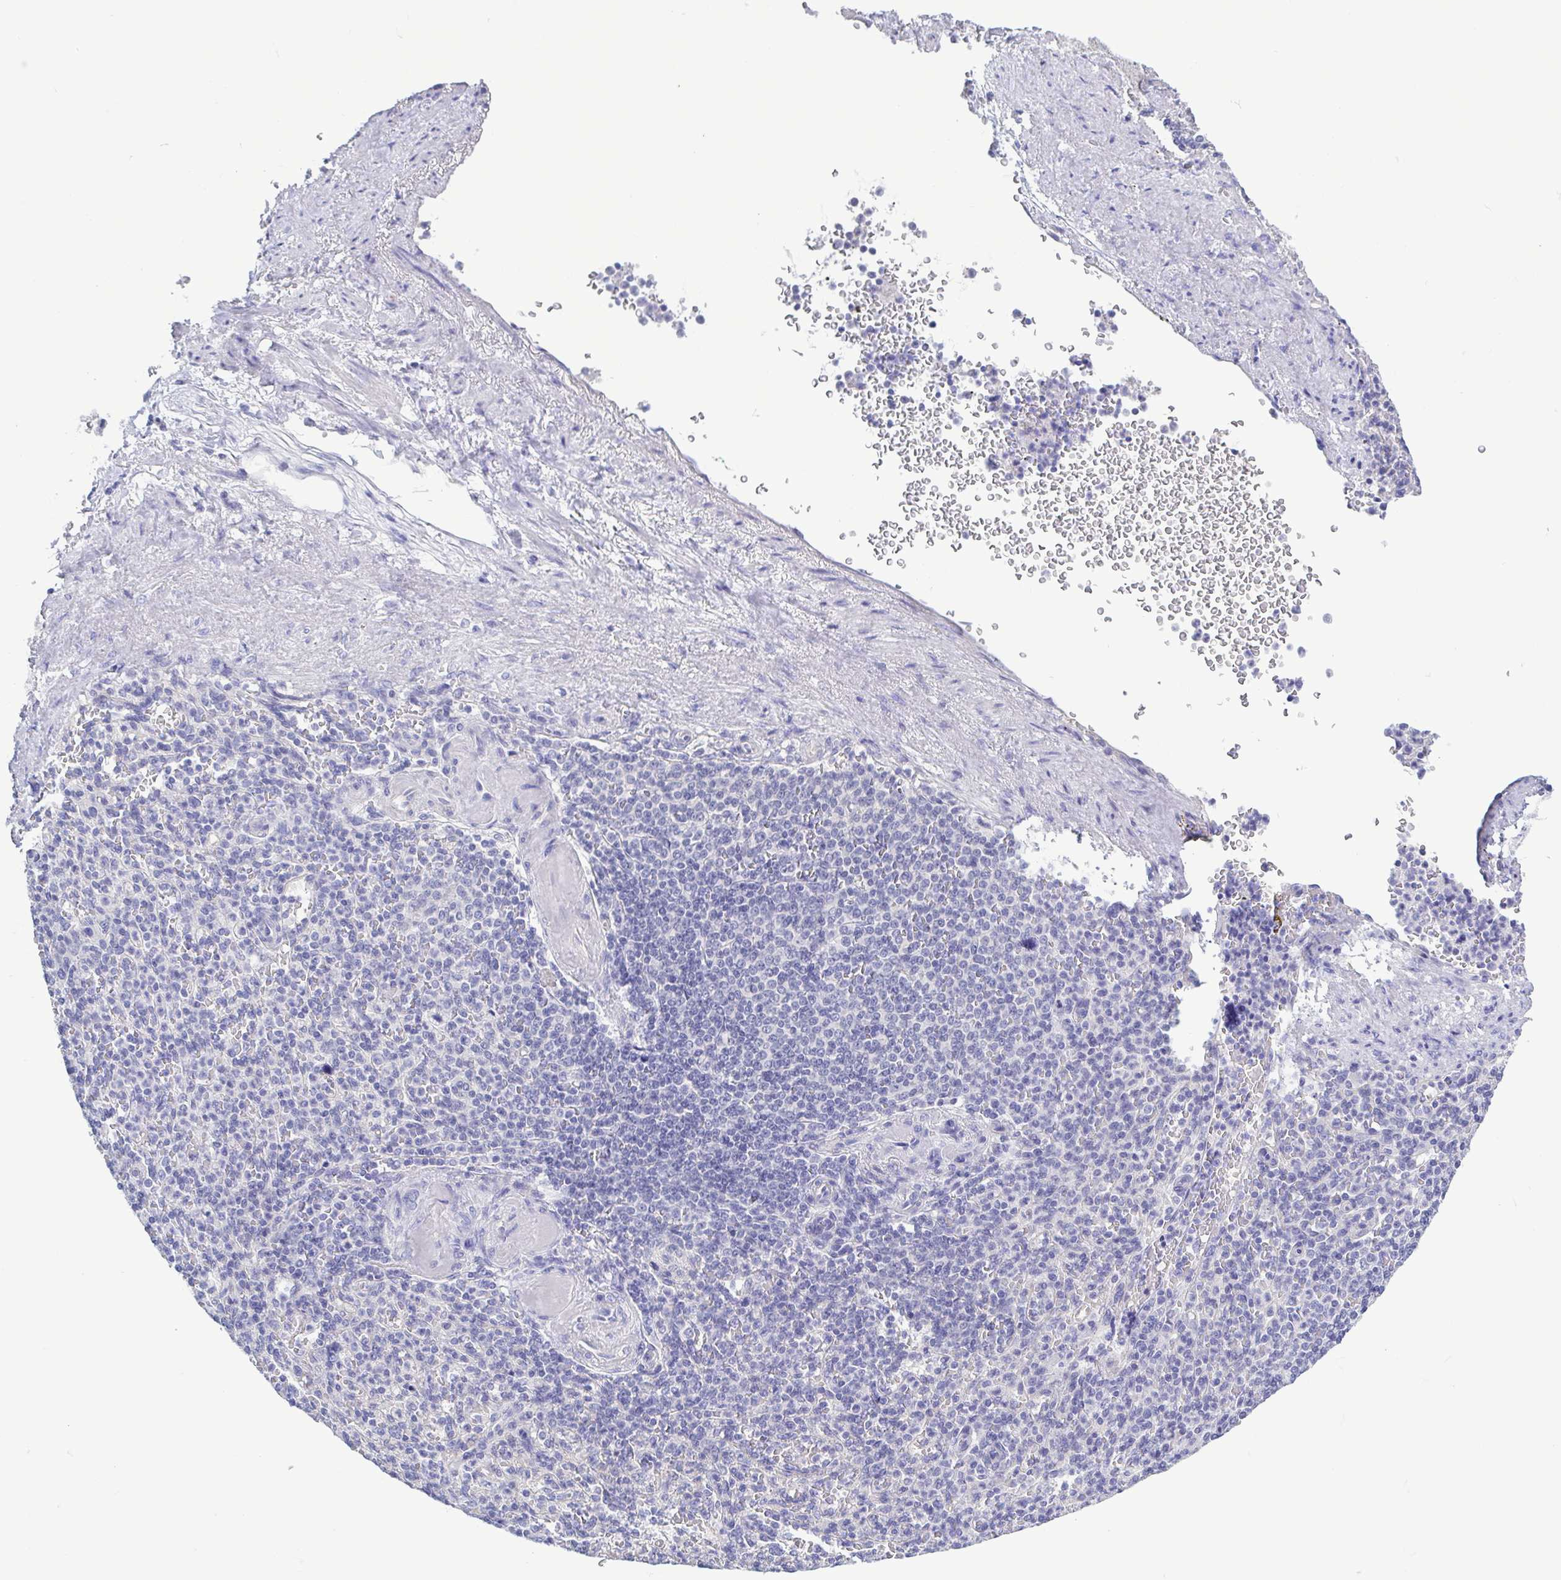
{"staining": {"intensity": "negative", "quantity": "none", "location": "none"}, "tissue": "spleen", "cell_type": "Cells in red pulp", "image_type": "normal", "snomed": [{"axis": "morphology", "description": "Normal tissue, NOS"}, {"axis": "topography", "description": "Spleen"}], "caption": "Immunohistochemistry (IHC) histopathology image of benign spleen: human spleen stained with DAB reveals no significant protein staining in cells in red pulp.", "gene": "TEX12", "patient": {"sex": "female", "age": 74}}